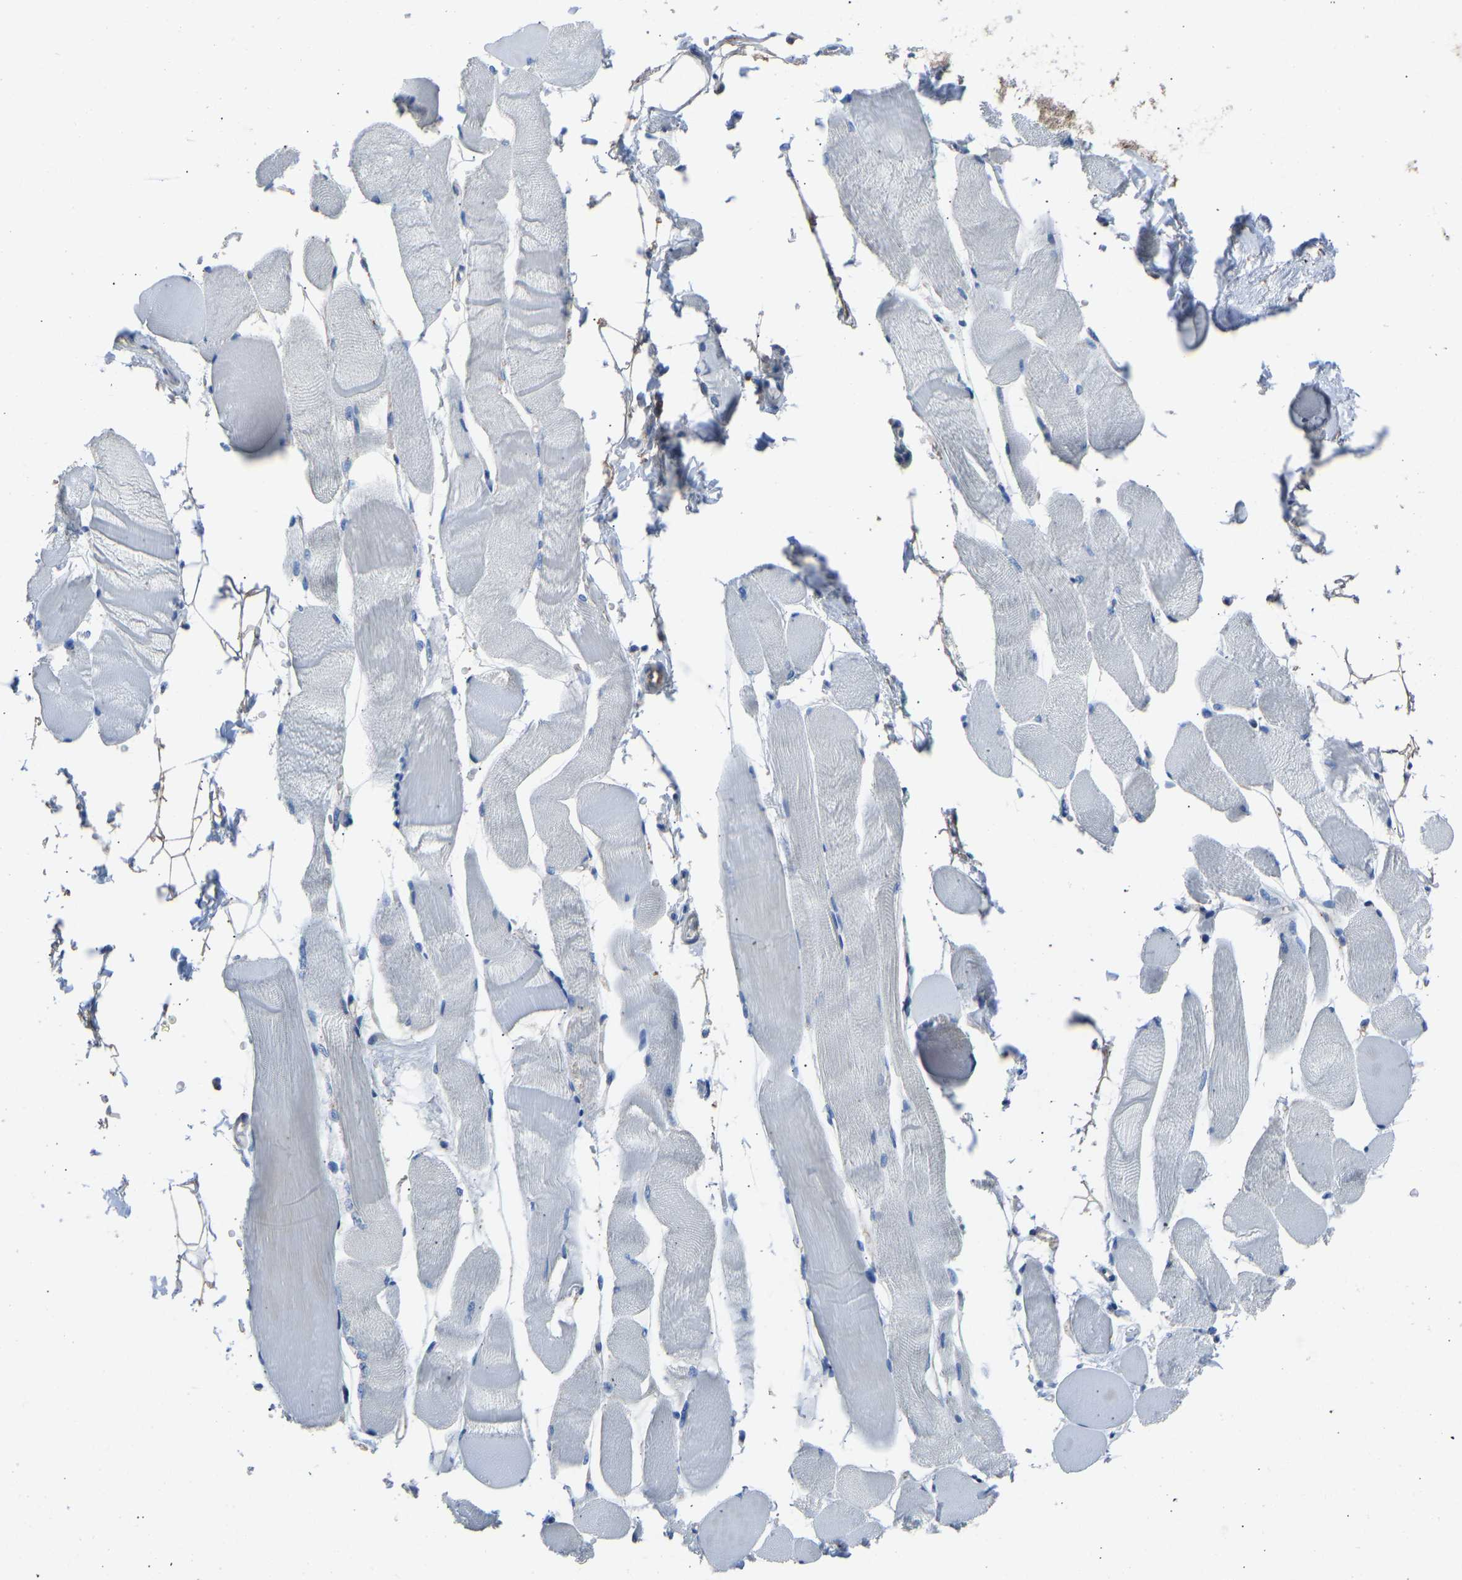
{"staining": {"intensity": "moderate", "quantity": "<25%", "location": "cytoplasmic/membranous"}, "tissue": "skeletal muscle", "cell_type": "Myocytes", "image_type": "normal", "snomed": [{"axis": "morphology", "description": "Normal tissue, NOS"}, {"axis": "topography", "description": "Skeletal muscle"}, {"axis": "topography", "description": "Peripheral nerve tissue"}], "caption": "Protein staining of benign skeletal muscle reveals moderate cytoplasmic/membranous staining in about <25% of myocytes. The protein is shown in brown color, while the nuclei are stained blue.", "gene": "MYH10", "patient": {"sex": "female", "age": 84}}